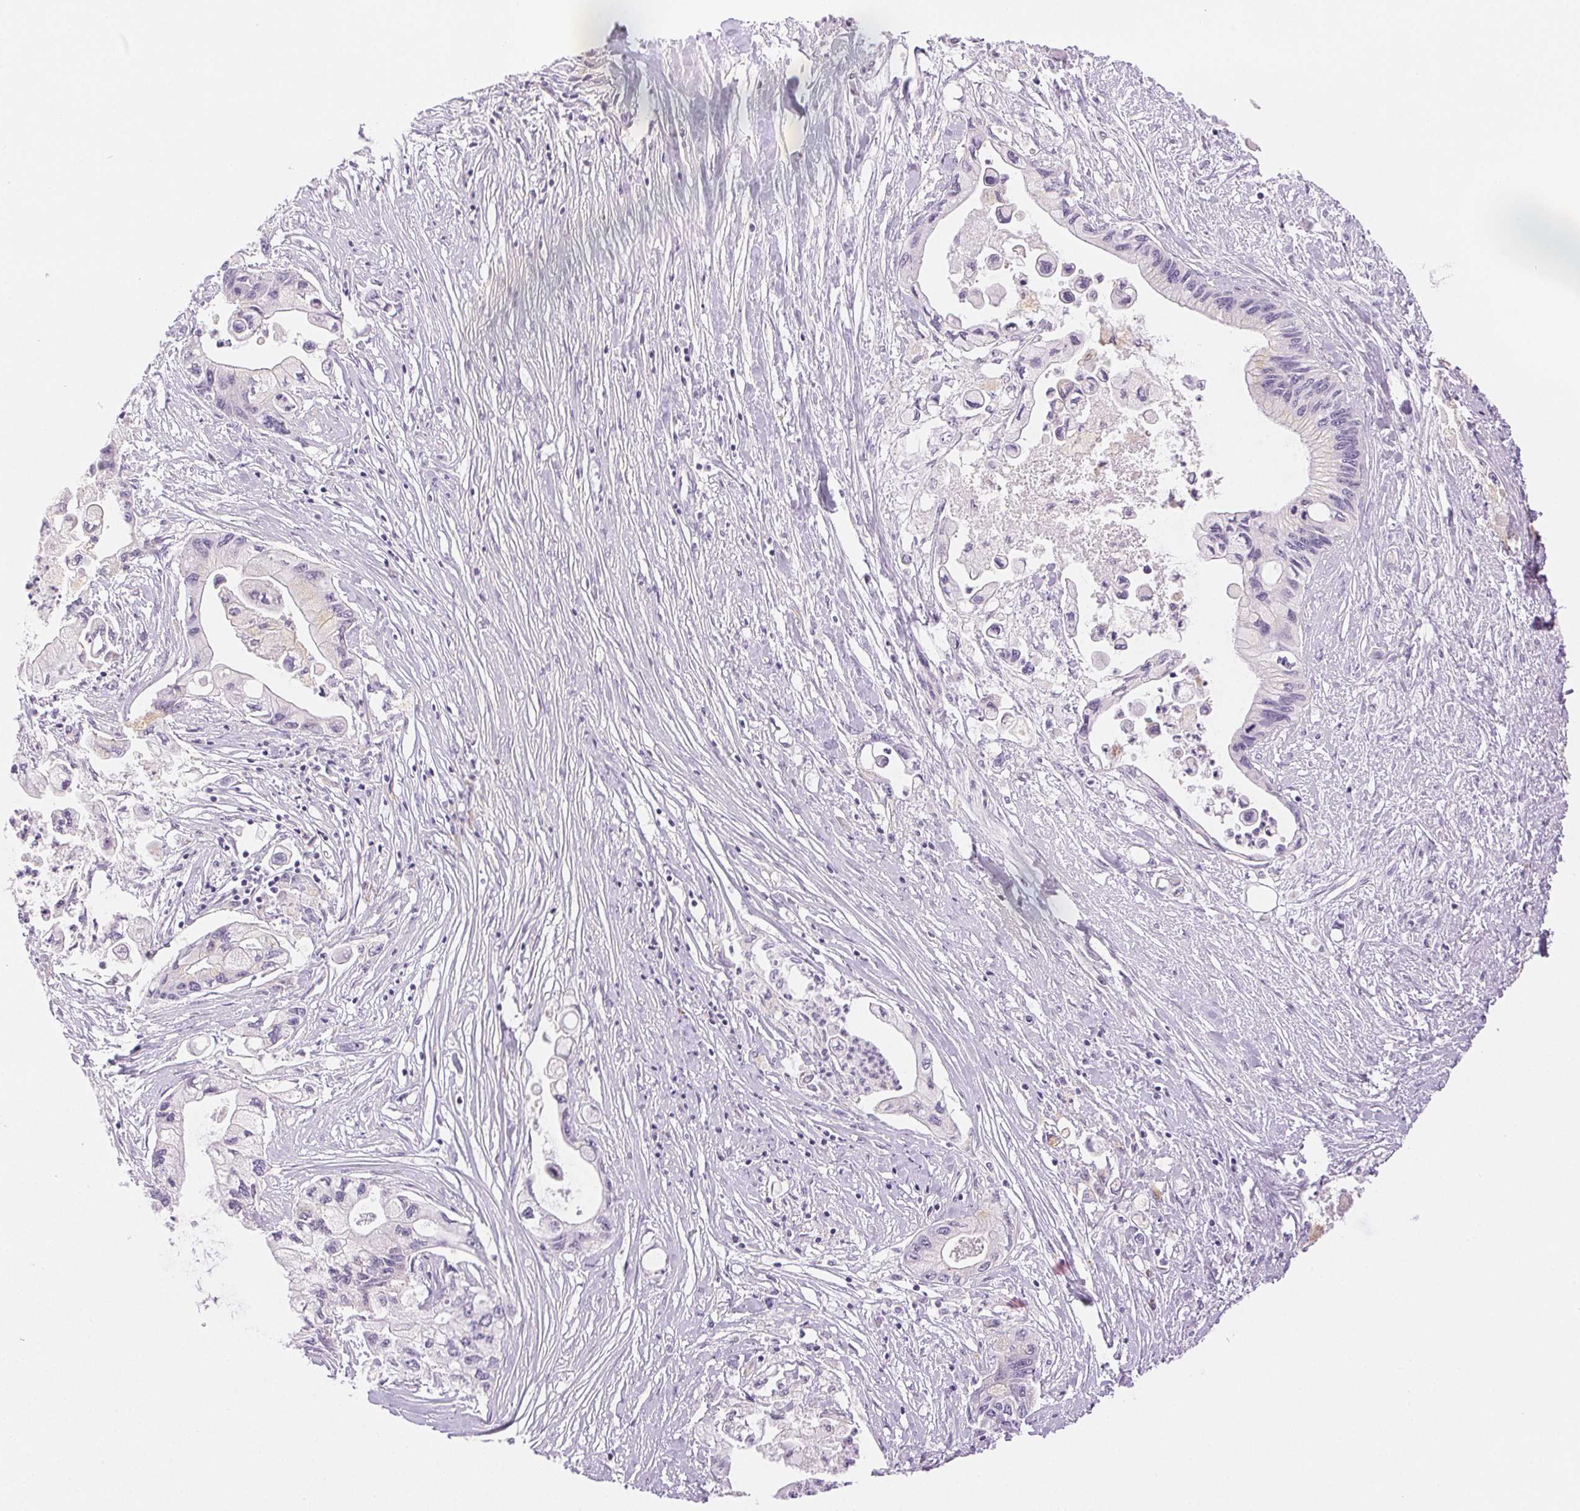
{"staining": {"intensity": "negative", "quantity": "none", "location": "none"}, "tissue": "pancreatic cancer", "cell_type": "Tumor cells", "image_type": "cancer", "snomed": [{"axis": "morphology", "description": "Adenocarcinoma, NOS"}, {"axis": "topography", "description": "Pancreas"}], "caption": "Tumor cells are negative for protein expression in human pancreatic cancer (adenocarcinoma). (Stains: DAB IHC with hematoxylin counter stain, Microscopy: brightfield microscopy at high magnification).", "gene": "SLC5A2", "patient": {"sex": "male", "age": 61}}